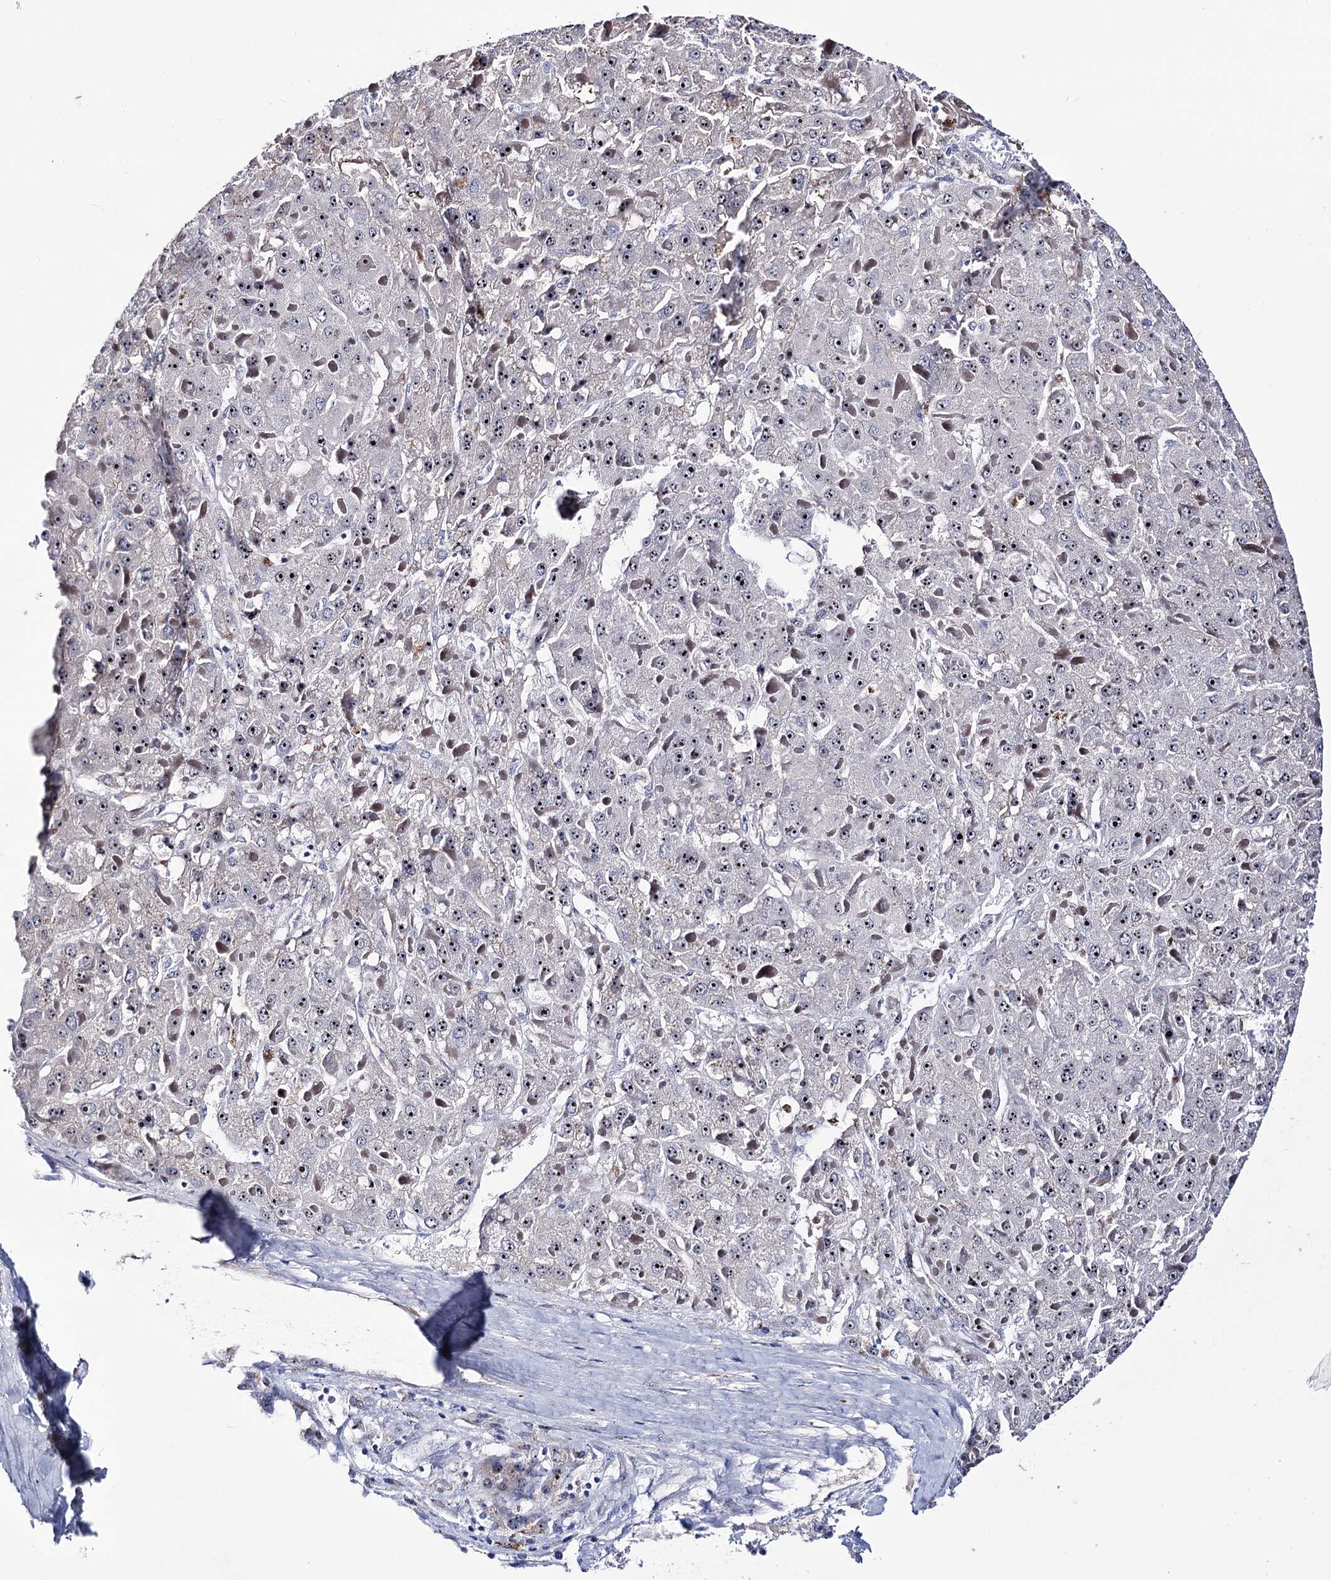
{"staining": {"intensity": "moderate", "quantity": ">75%", "location": "nuclear"}, "tissue": "liver cancer", "cell_type": "Tumor cells", "image_type": "cancer", "snomed": [{"axis": "morphology", "description": "Carcinoma, Hepatocellular, NOS"}, {"axis": "topography", "description": "Liver"}], "caption": "IHC micrograph of hepatocellular carcinoma (liver) stained for a protein (brown), which displays medium levels of moderate nuclear expression in about >75% of tumor cells.", "gene": "PCGF5", "patient": {"sex": "female", "age": 73}}